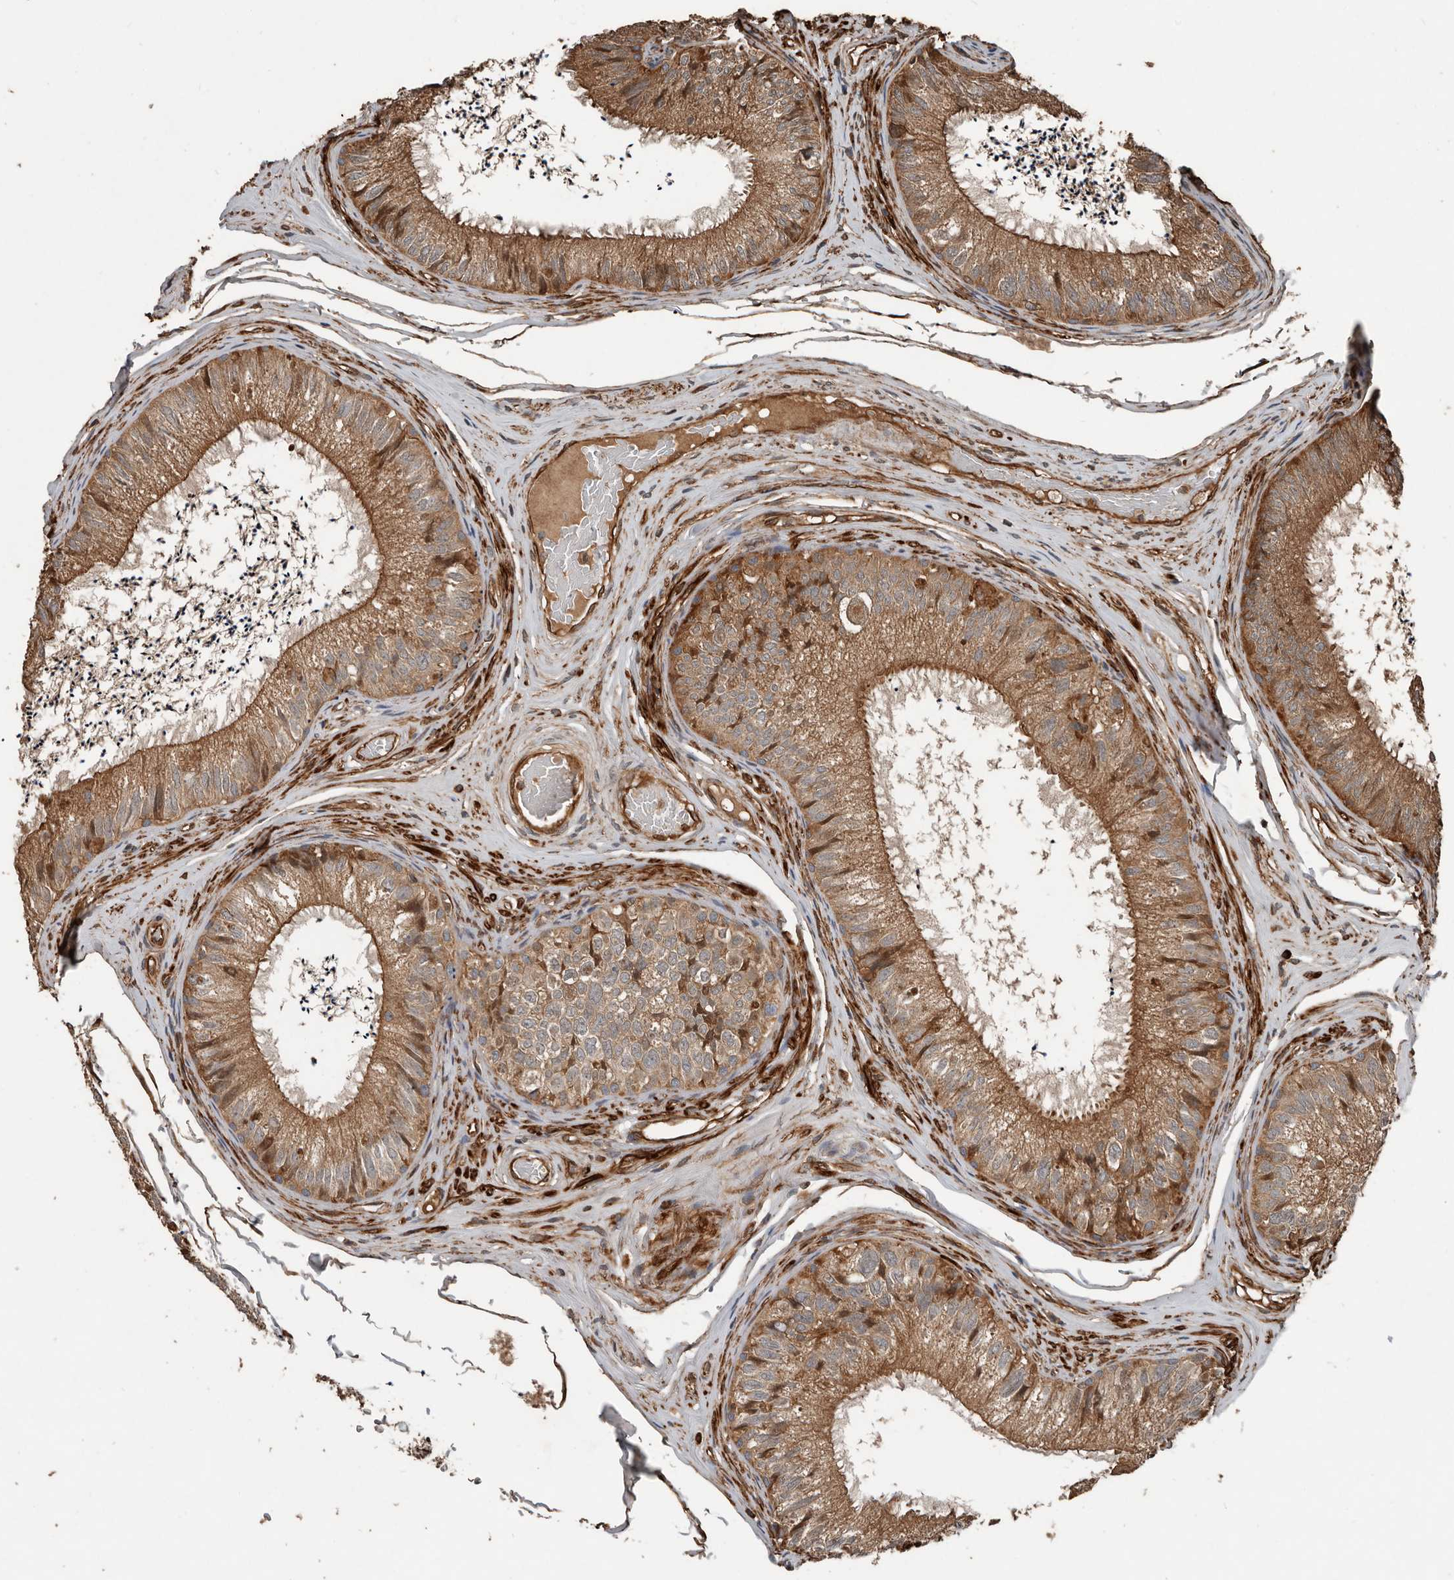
{"staining": {"intensity": "moderate", "quantity": ">75%", "location": "cytoplasmic/membranous"}, "tissue": "epididymis", "cell_type": "Glandular cells", "image_type": "normal", "snomed": [{"axis": "morphology", "description": "Normal tissue, NOS"}, {"axis": "topography", "description": "Epididymis"}], "caption": "High-power microscopy captured an immunohistochemistry photomicrograph of normal epididymis, revealing moderate cytoplasmic/membranous expression in about >75% of glandular cells. Nuclei are stained in blue.", "gene": "YOD1", "patient": {"sex": "male", "age": 79}}